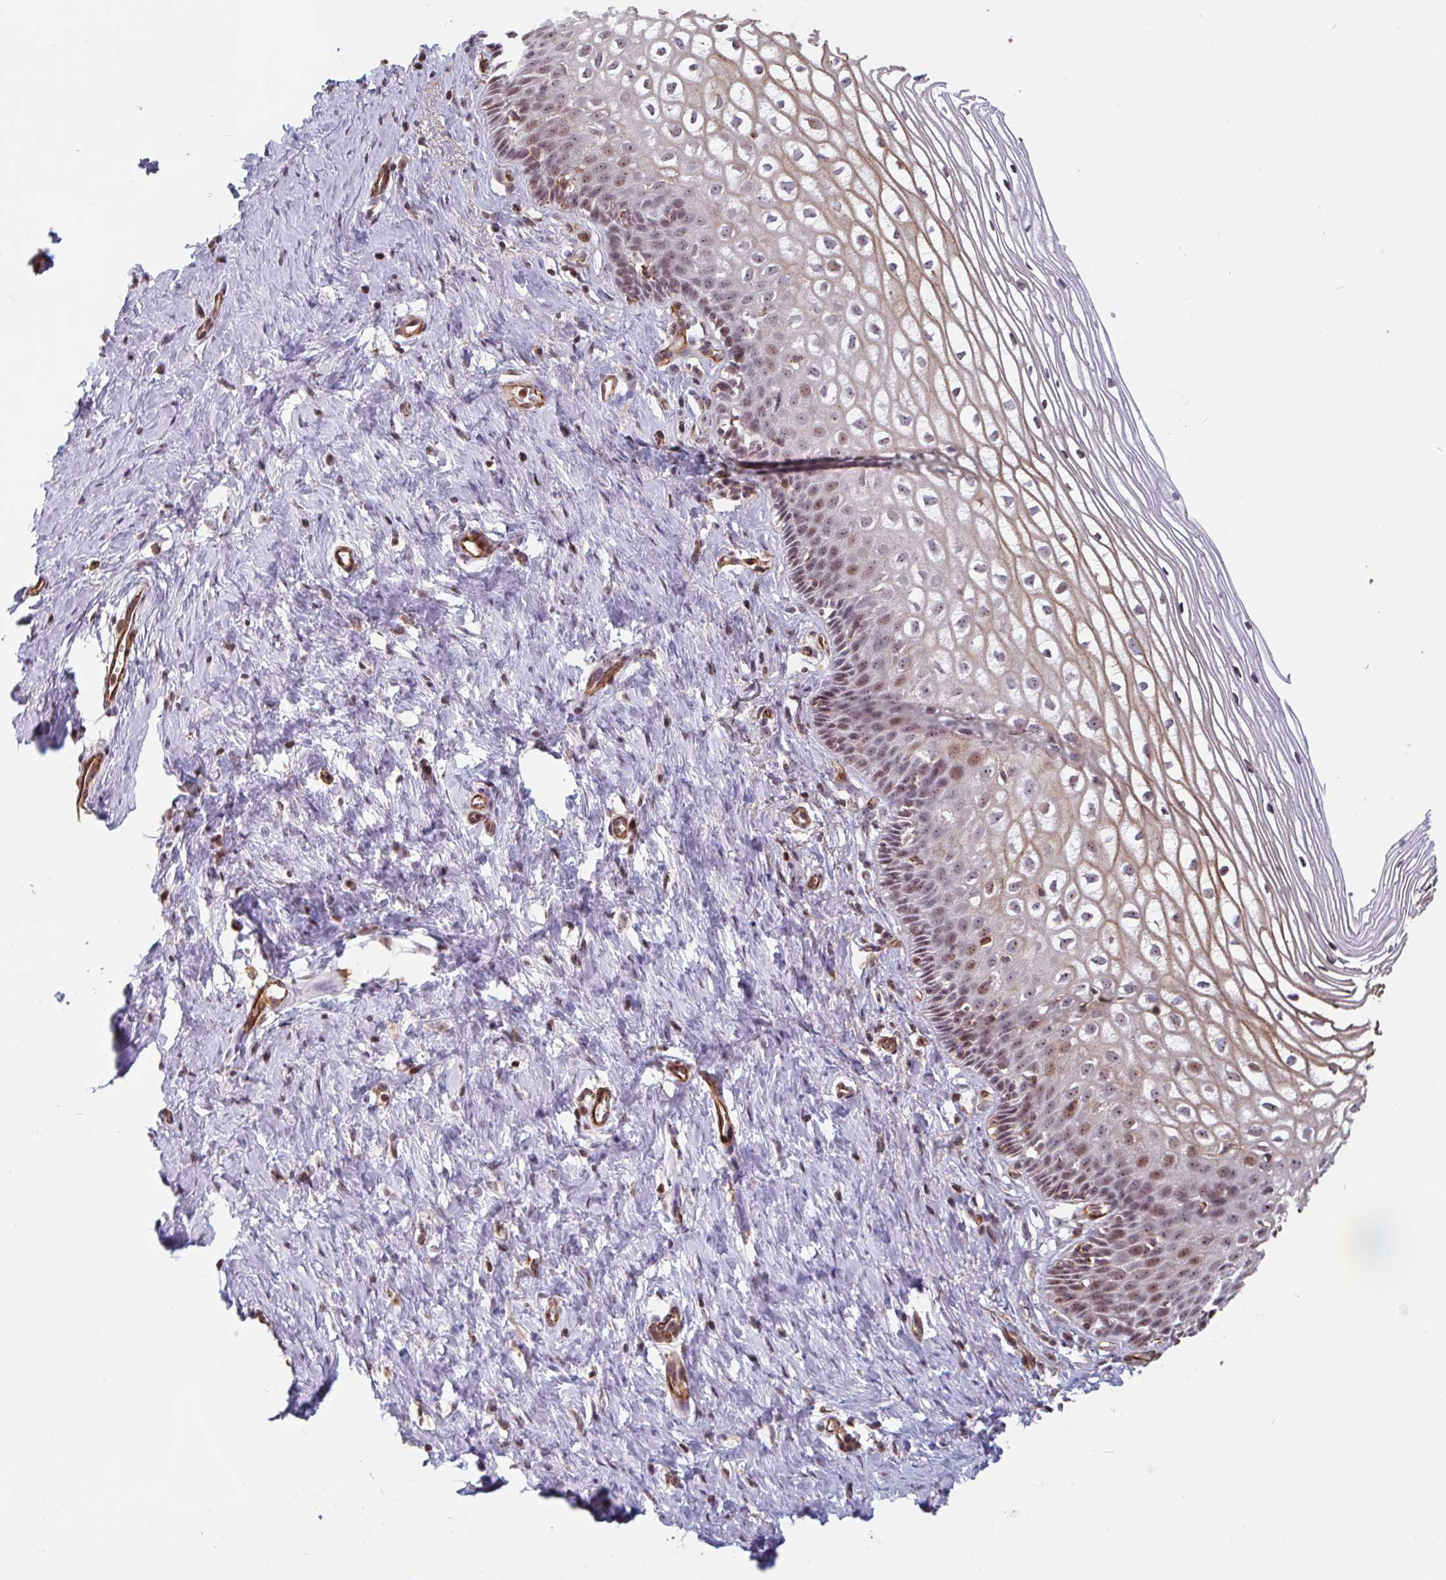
{"staining": {"intensity": "moderate", "quantity": ">75%", "location": "nuclear"}, "tissue": "cervix", "cell_type": "Glandular cells", "image_type": "normal", "snomed": [{"axis": "morphology", "description": "Normal tissue, NOS"}, {"axis": "topography", "description": "Cervix"}], "caption": "Normal cervix was stained to show a protein in brown. There is medium levels of moderate nuclear staining in about >75% of glandular cells.", "gene": "ZNF689", "patient": {"sex": "female", "age": 36}}